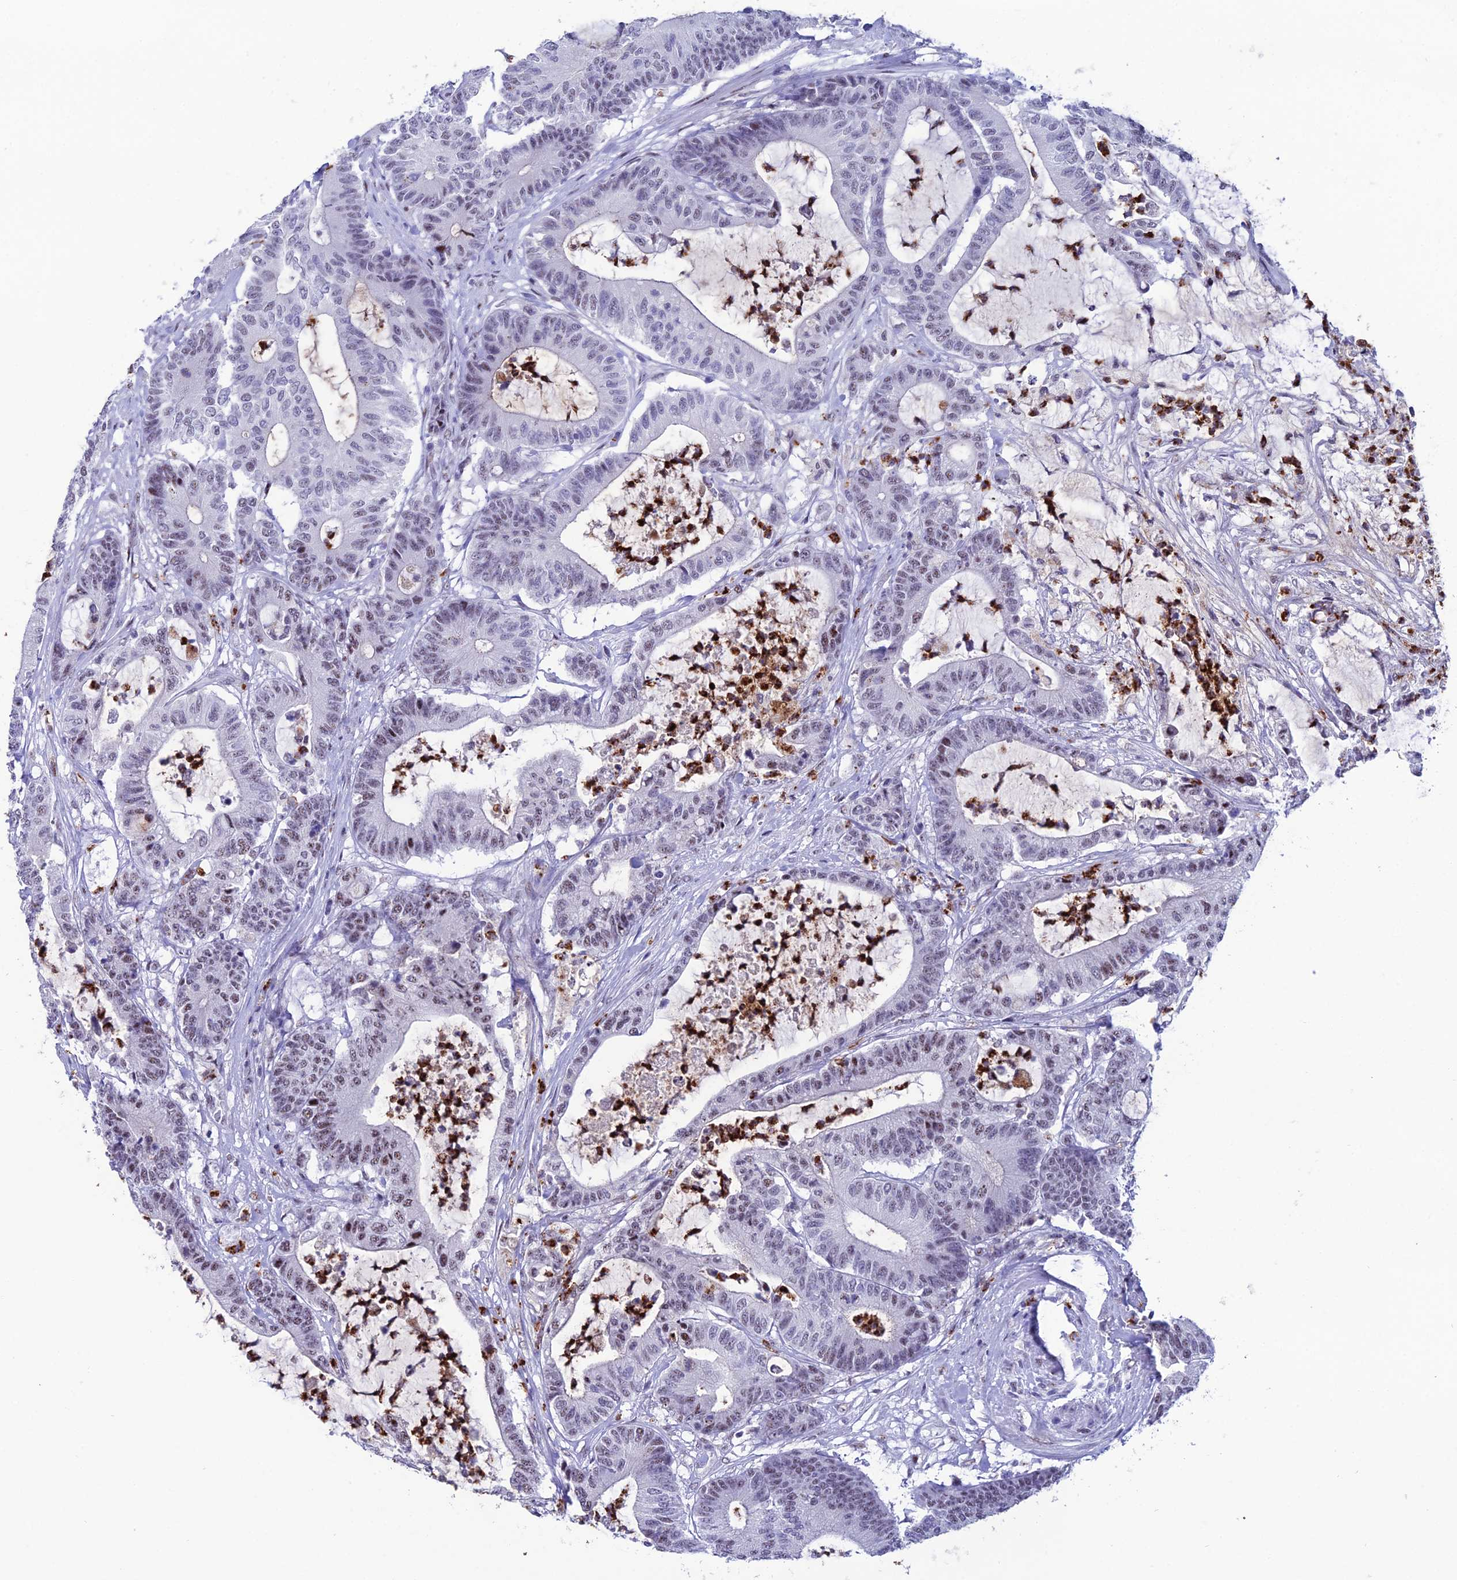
{"staining": {"intensity": "weak", "quantity": "25%-75%", "location": "nuclear"}, "tissue": "colorectal cancer", "cell_type": "Tumor cells", "image_type": "cancer", "snomed": [{"axis": "morphology", "description": "Adenocarcinoma, NOS"}, {"axis": "topography", "description": "Colon"}], "caption": "Adenocarcinoma (colorectal) stained with immunohistochemistry (IHC) exhibits weak nuclear expression in approximately 25%-75% of tumor cells. (DAB = brown stain, brightfield microscopy at high magnification).", "gene": "MFSD2B", "patient": {"sex": "female", "age": 84}}